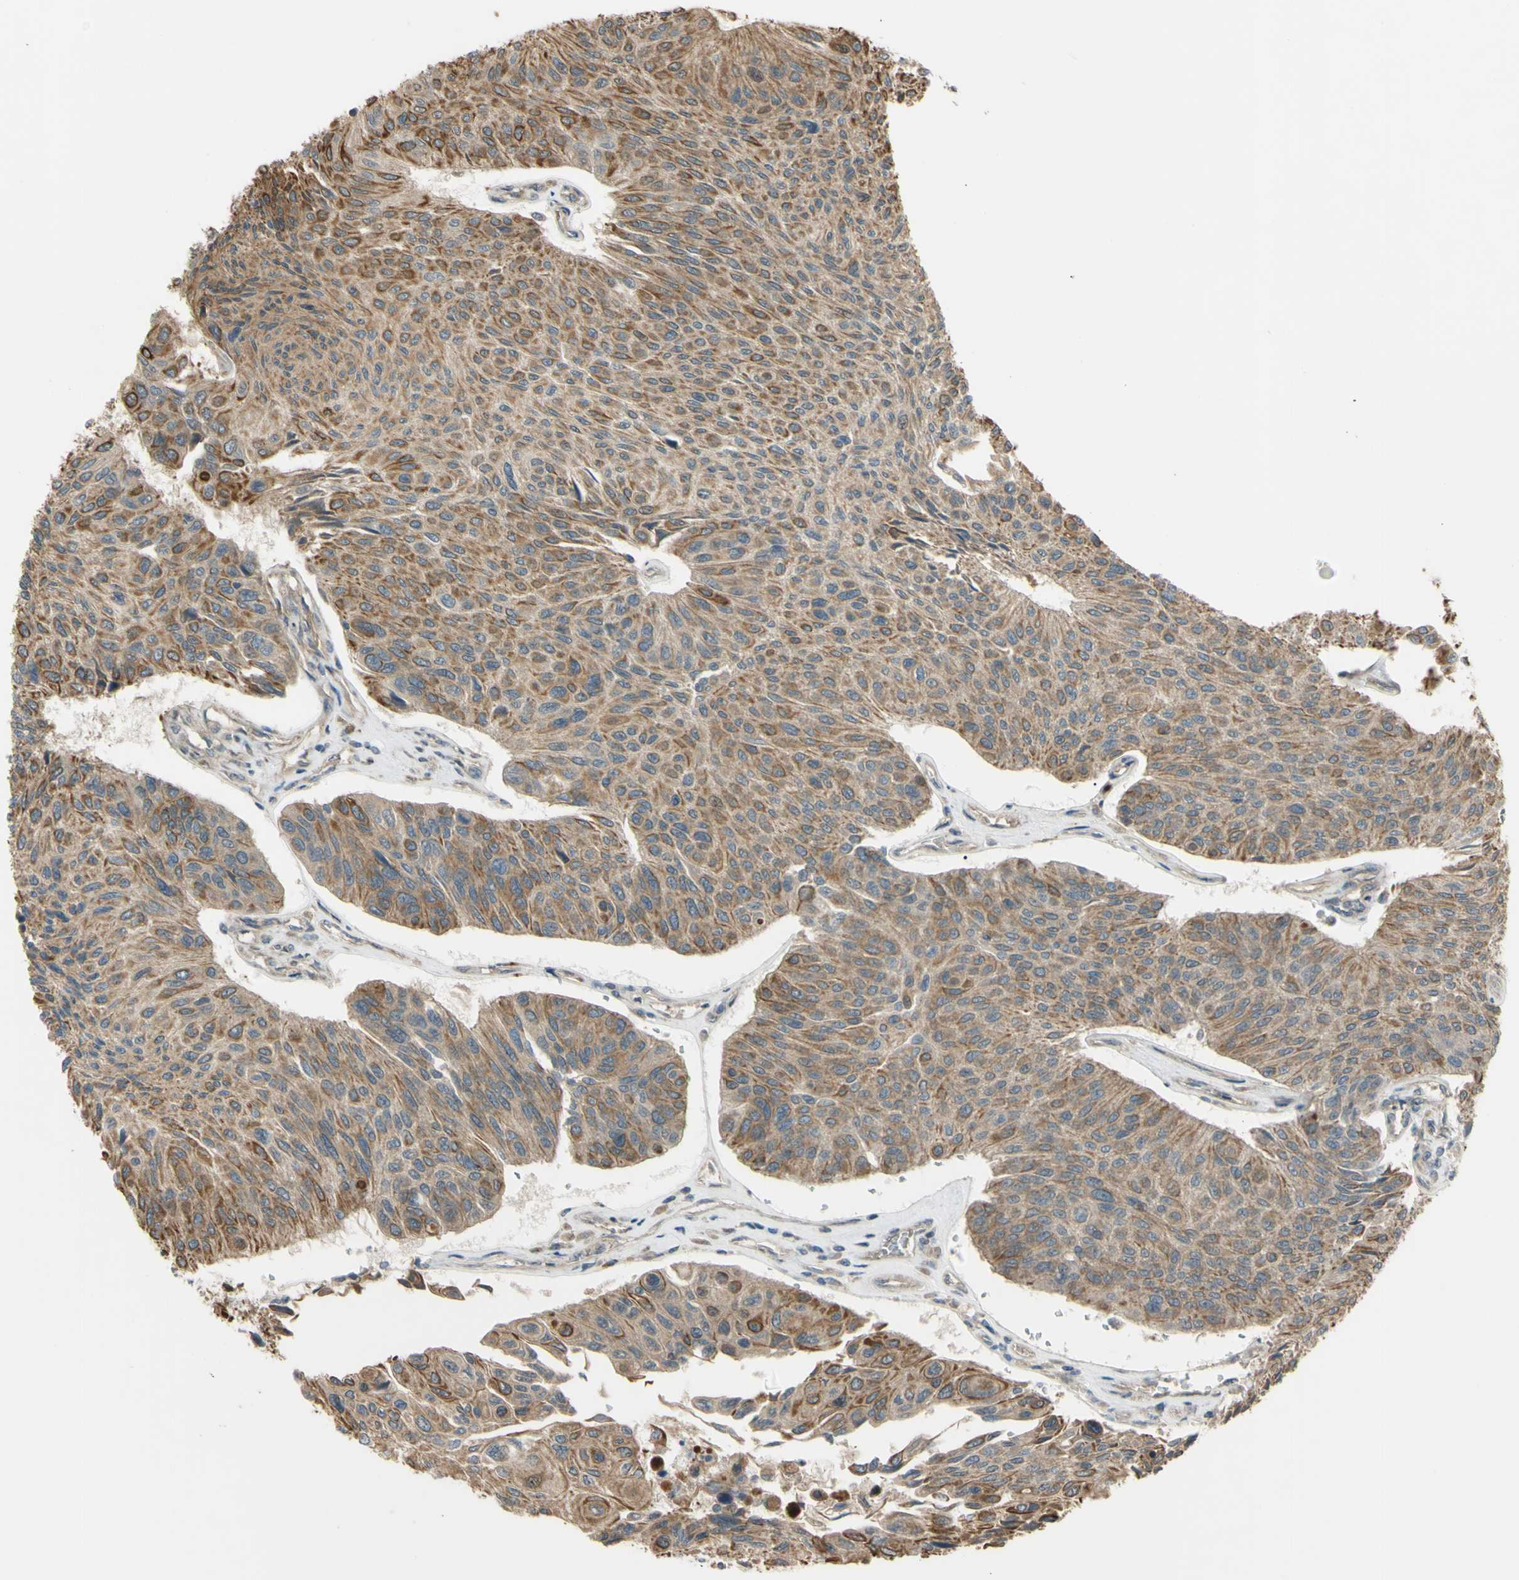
{"staining": {"intensity": "moderate", "quantity": ">75%", "location": "cytoplasmic/membranous"}, "tissue": "urothelial cancer", "cell_type": "Tumor cells", "image_type": "cancer", "snomed": [{"axis": "morphology", "description": "Urothelial carcinoma, High grade"}, {"axis": "topography", "description": "Urinary bladder"}], "caption": "Immunohistochemistry of human urothelial carcinoma (high-grade) reveals medium levels of moderate cytoplasmic/membranous positivity in about >75% of tumor cells.", "gene": "FLII", "patient": {"sex": "male", "age": 66}}